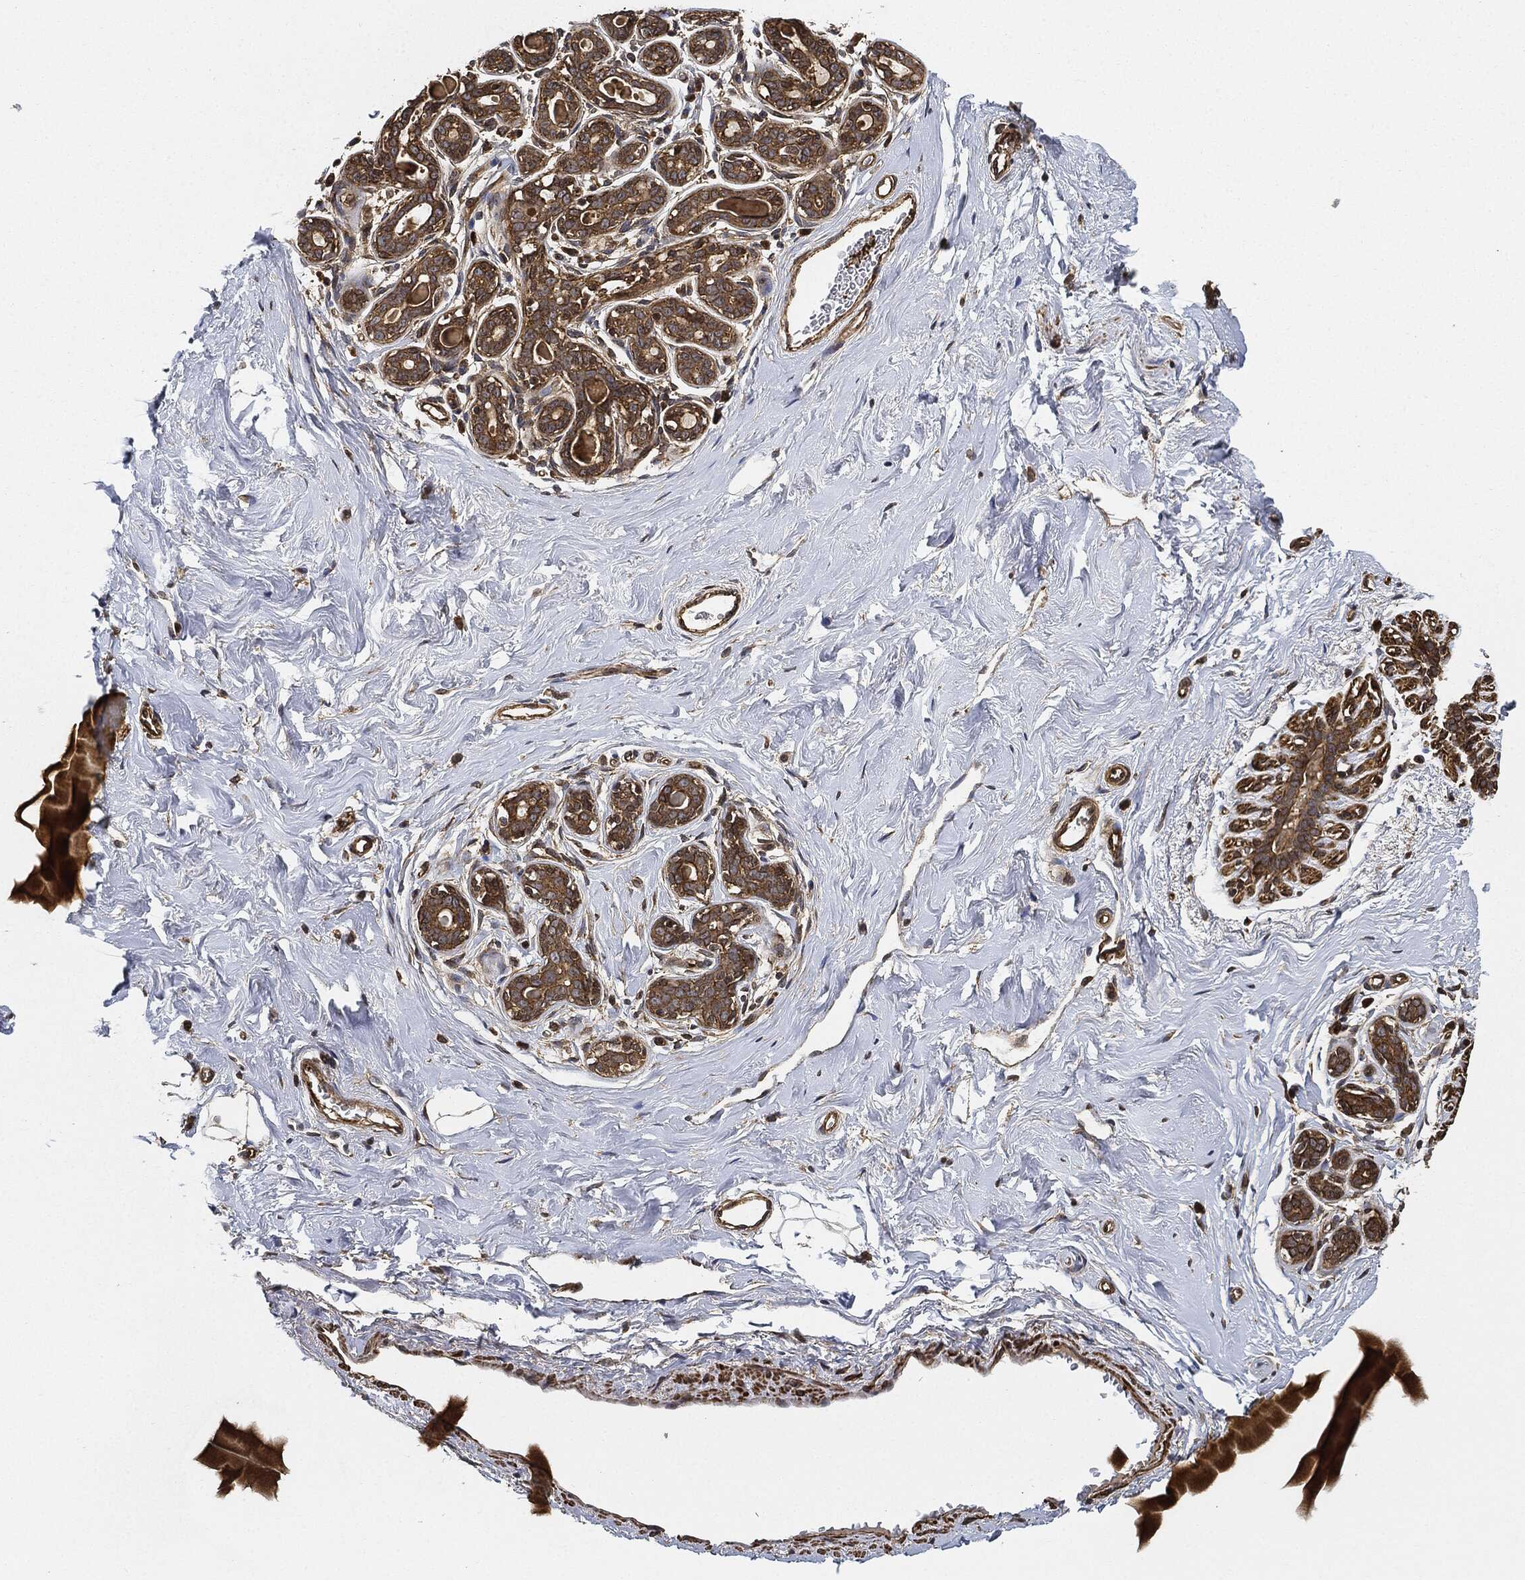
{"staining": {"intensity": "moderate", "quantity": ">75%", "location": "cytoplasmic/membranous"}, "tissue": "breast", "cell_type": "Glandular cells", "image_type": "normal", "snomed": [{"axis": "morphology", "description": "Normal tissue, NOS"}, {"axis": "topography", "description": "Skin"}, {"axis": "topography", "description": "Breast"}], "caption": "Normal breast demonstrates moderate cytoplasmic/membranous positivity in about >75% of glandular cells, visualized by immunohistochemistry.", "gene": "CEP290", "patient": {"sex": "female", "age": 43}}